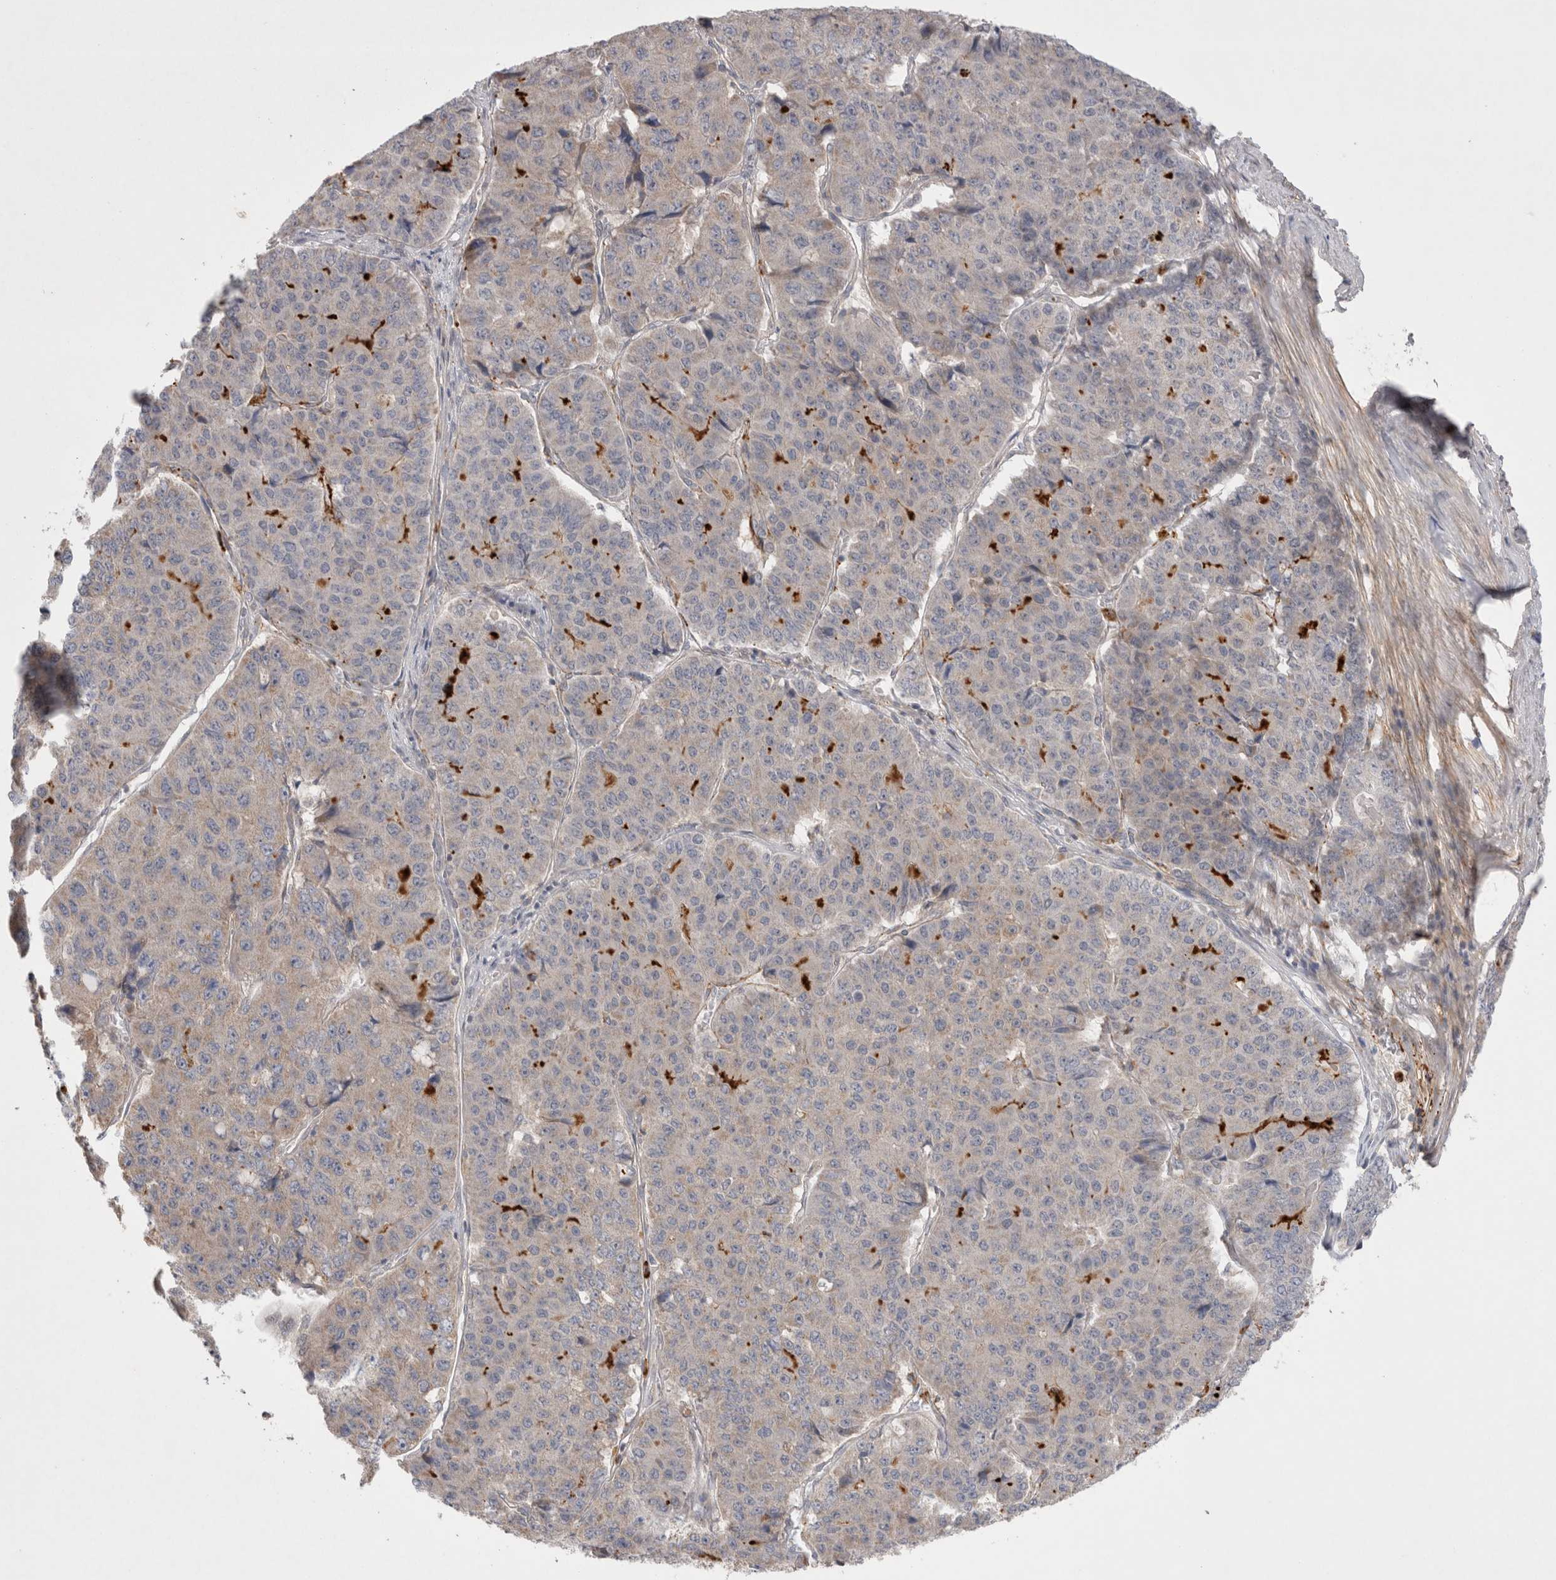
{"staining": {"intensity": "negative", "quantity": "none", "location": "none"}, "tissue": "pancreatic cancer", "cell_type": "Tumor cells", "image_type": "cancer", "snomed": [{"axis": "morphology", "description": "Adenocarcinoma, NOS"}, {"axis": "topography", "description": "Pancreas"}], "caption": "Pancreatic adenocarcinoma stained for a protein using immunohistochemistry (IHC) exhibits no positivity tumor cells.", "gene": "GSDMB", "patient": {"sex": "male", "age": 50}}